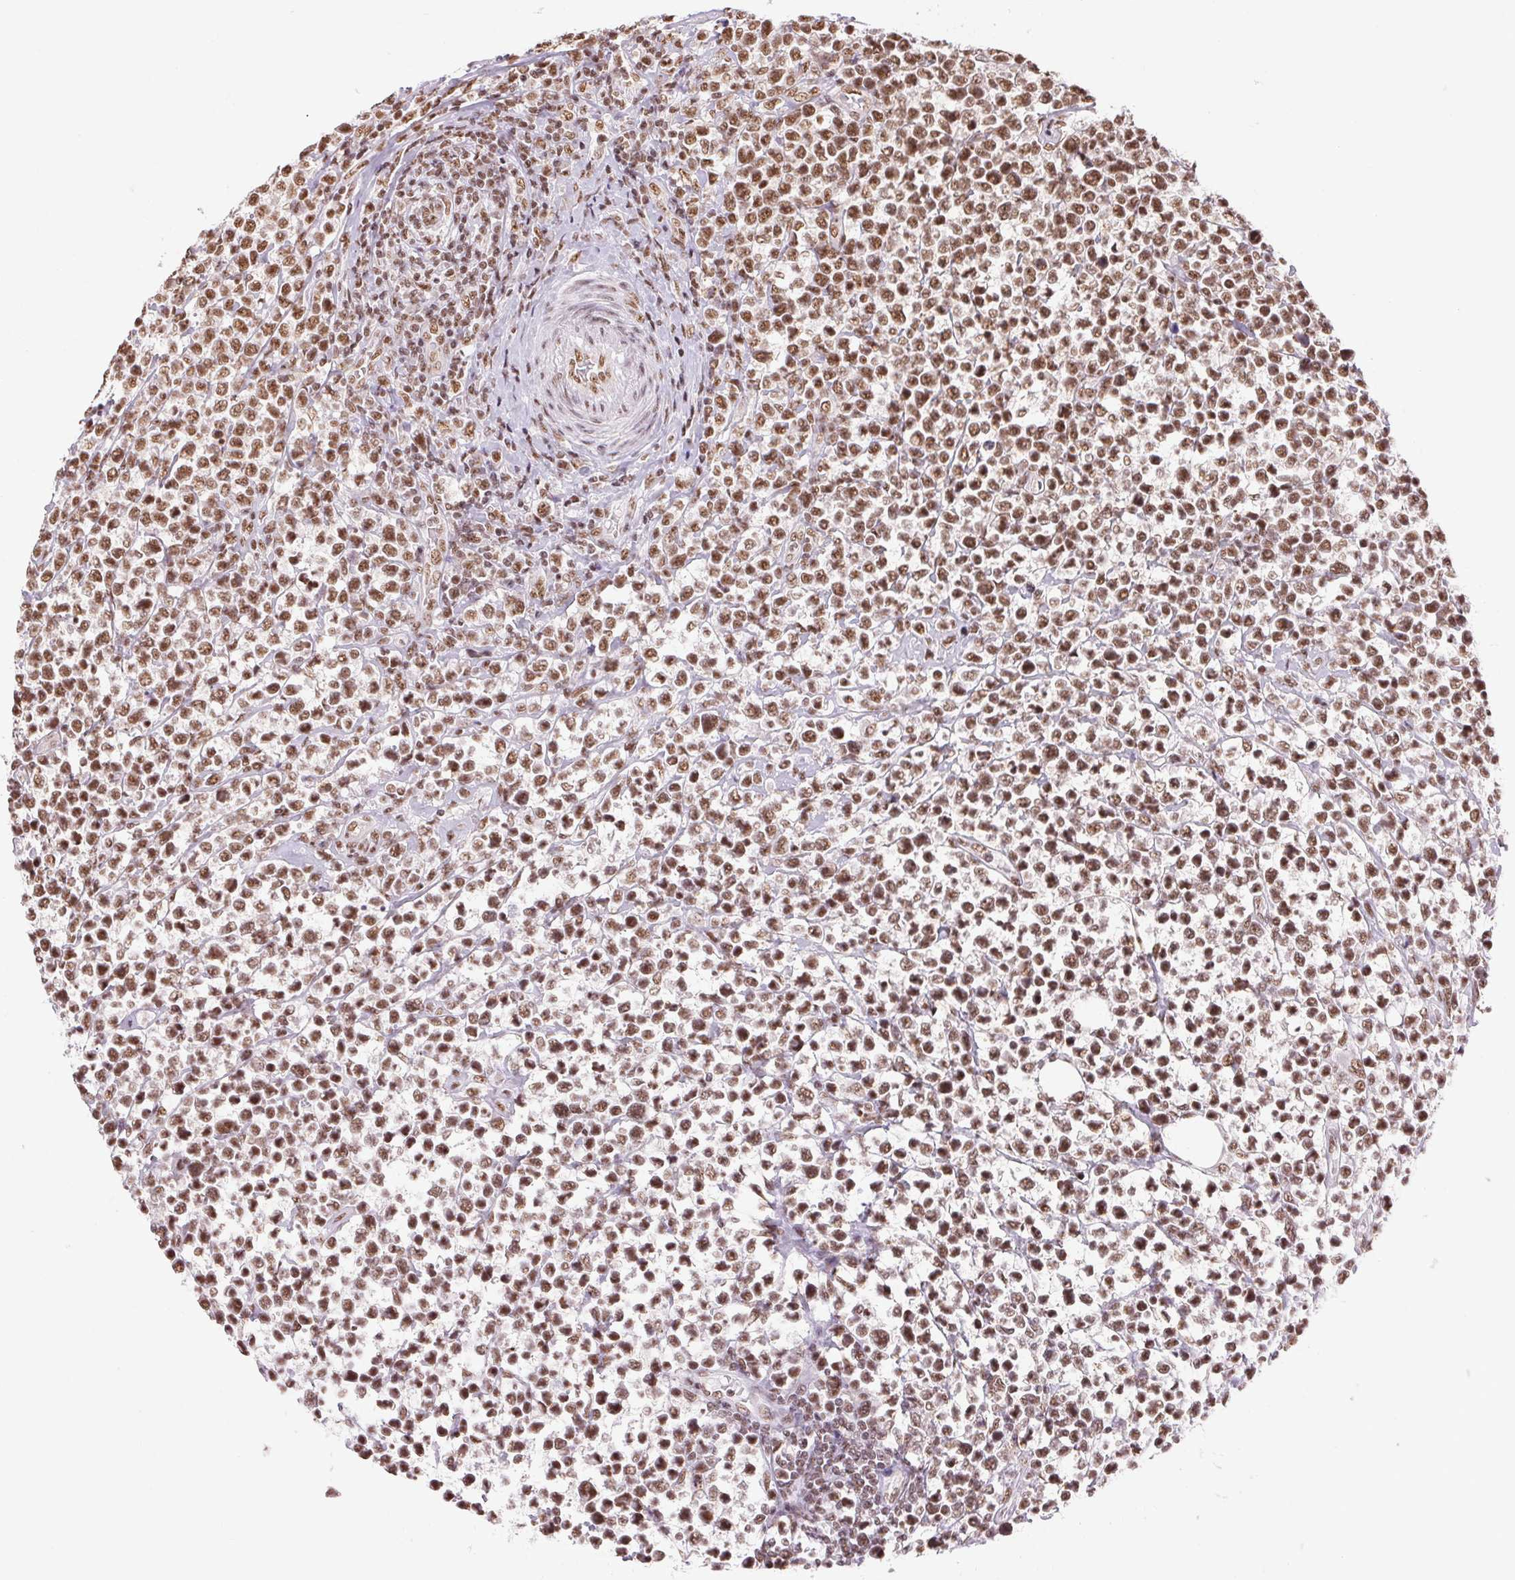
{"staining": {"intensity": "moderate", "quantity": ">75%", "location": "nuclear"}, "tissue": "lymphoma", "cell_type": "Tumor cells", "image_type": "cancer", "snomed": [{"axis": "morphology", "description": "Malignant lymphoma, non-Hodgkin's type, High grade"}, {"axis": "topography", "description": "Soft tissue"}], "caption": "Moderate nuclear staining for a protein is seen in about >75% of tumor cells of malignant lymphoma, non-Hodgkin's type (high-grade) using immunohistochemistry (IHC).", "gene": "IK", "patient": {"sex": "female", "age": 56}}